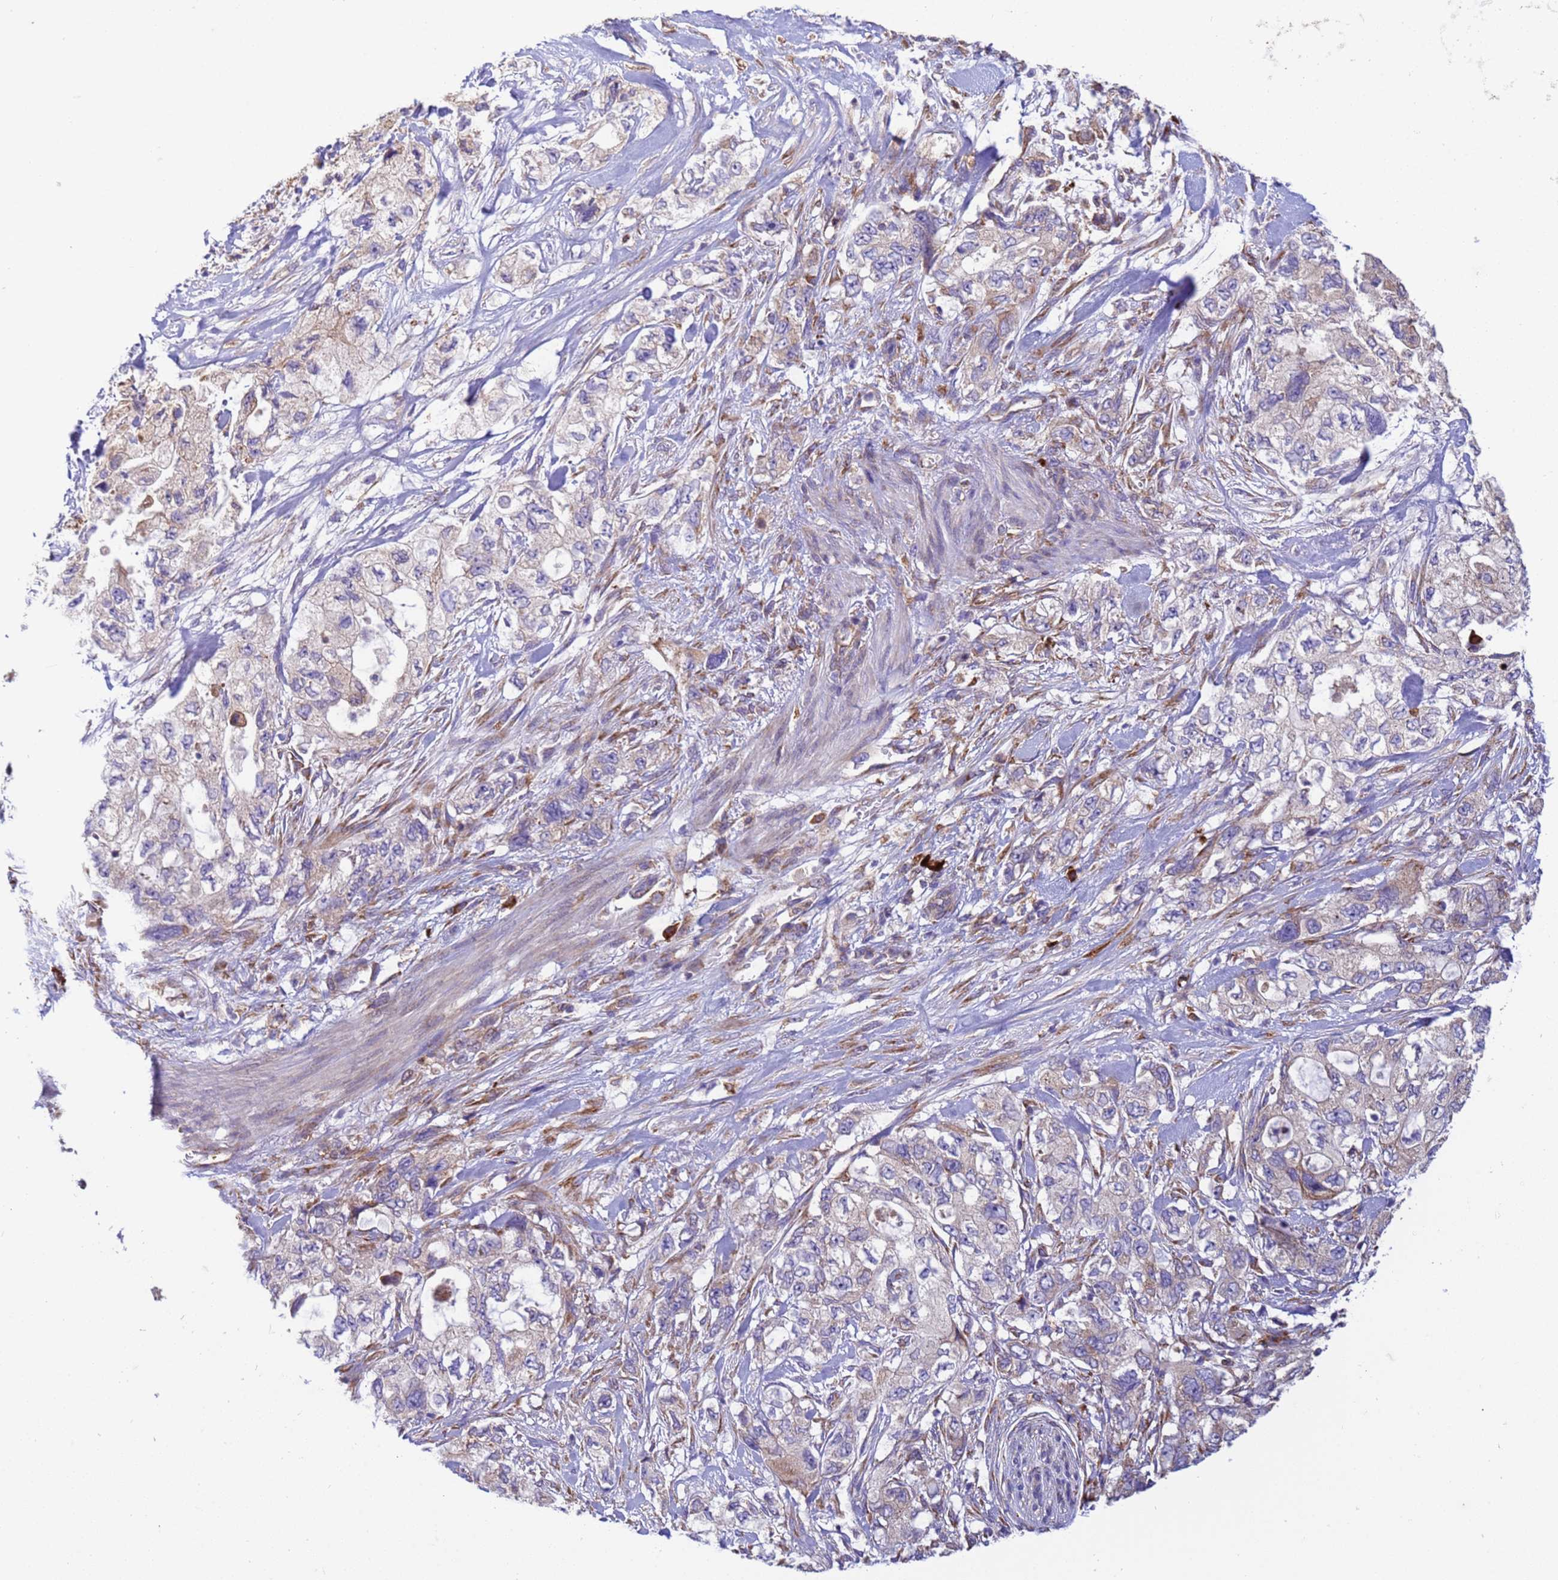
{"staining": {"intensity": "weak", "quantity": "<25%", "location": "cytoplasmic/membranous"}, "tissue": "pancreatic cancer", "cell_type": "Tumor cells", "image_type": "cancer", "snomed": [{"axis": "morphology", "description": "Adenocarcinoma, NOS"}, {"axis": "topography", "description": "Pancreas"}], "caption": "Tumor cells show no significant protein staining in pancreatic adenocarcinoma.", "gene": "THAP5", "patient": {"sex": "female", "age": 73}}